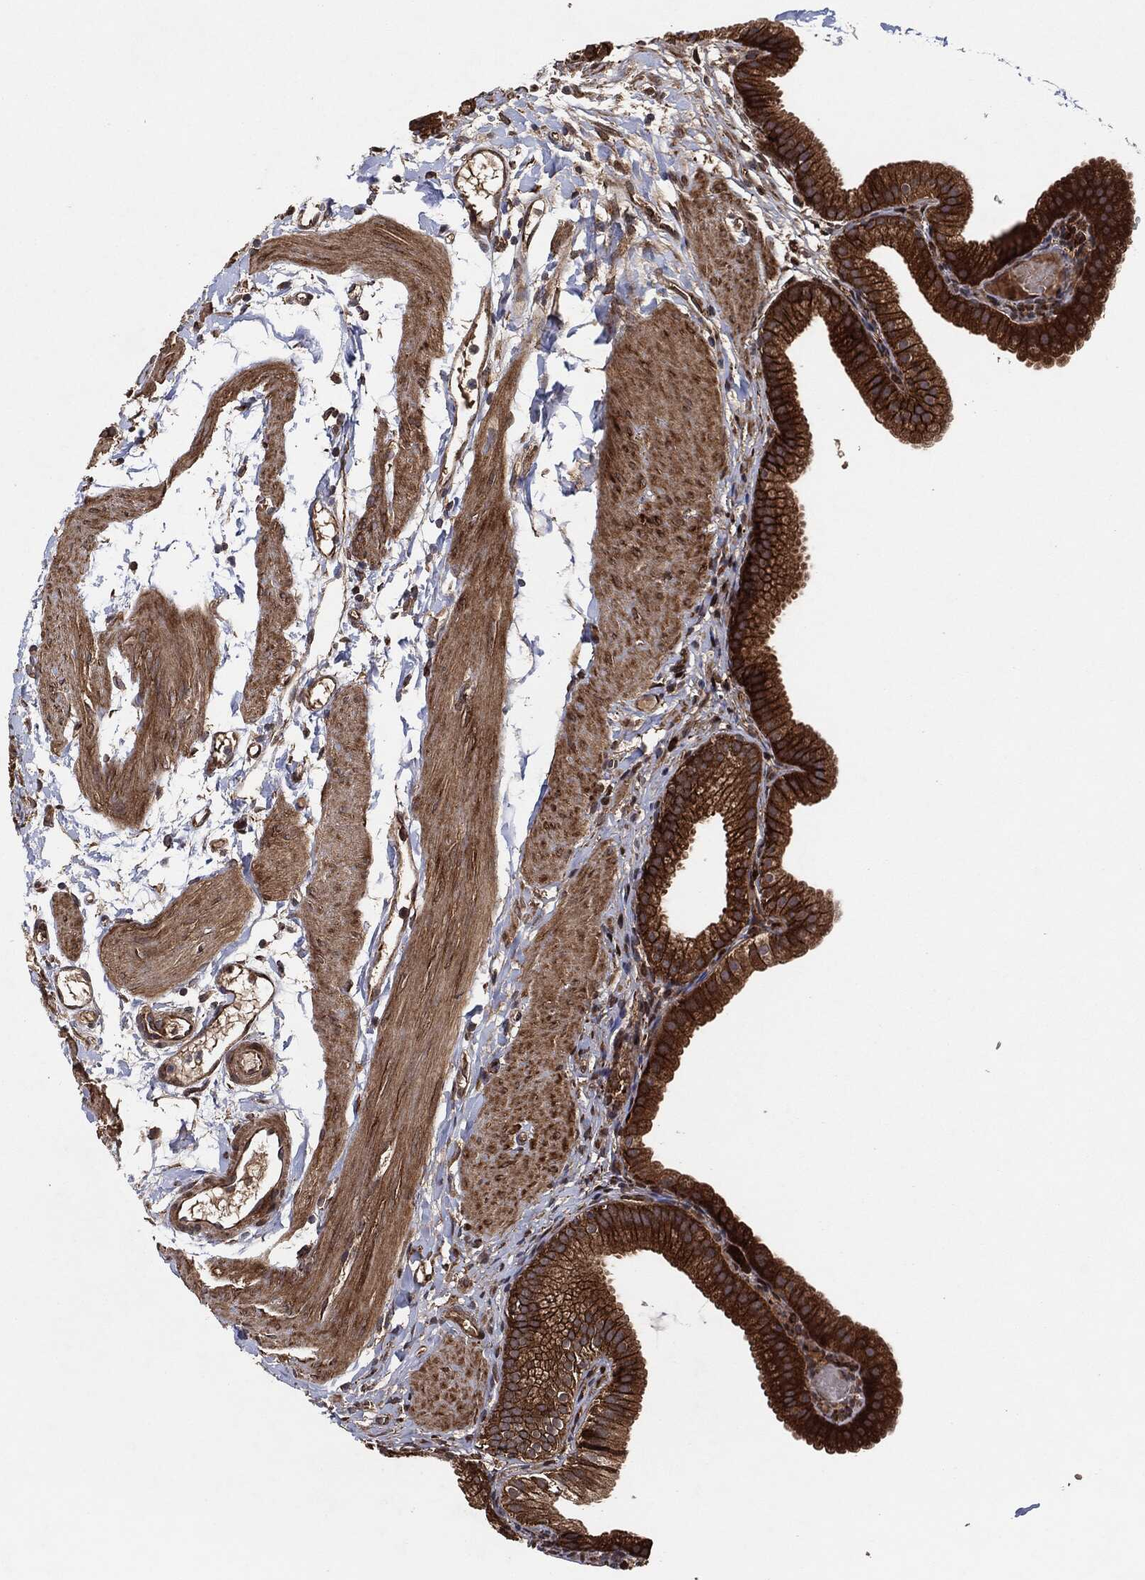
{"staining": {"intensity": "strong", "quantity": ">75%", "location": "cytoplasmic/membranous"}, "tissue": "gallbladder", "cell_type": "Glandular cells", "image_type": "normal", "snomed": [{"axis": "morphology", "description": "Normal tissue, NOS"}, {"axis": "topography", "description": "Gallbladder"}, {"axis": "topography", "description": "Peripheral nerve tissue"}], "caption": "IHC micrograph of normal gallbladder: human gallbladder stained using immunohistochemistry shows high levels of strong protein expression localized specifically in the cytoplasmic/membranous of glandular cells, appearing as a cytoplasmic/membranous brown color.", "gene": "BCAR1", "patient": {"sex": "female", "age": 45}}